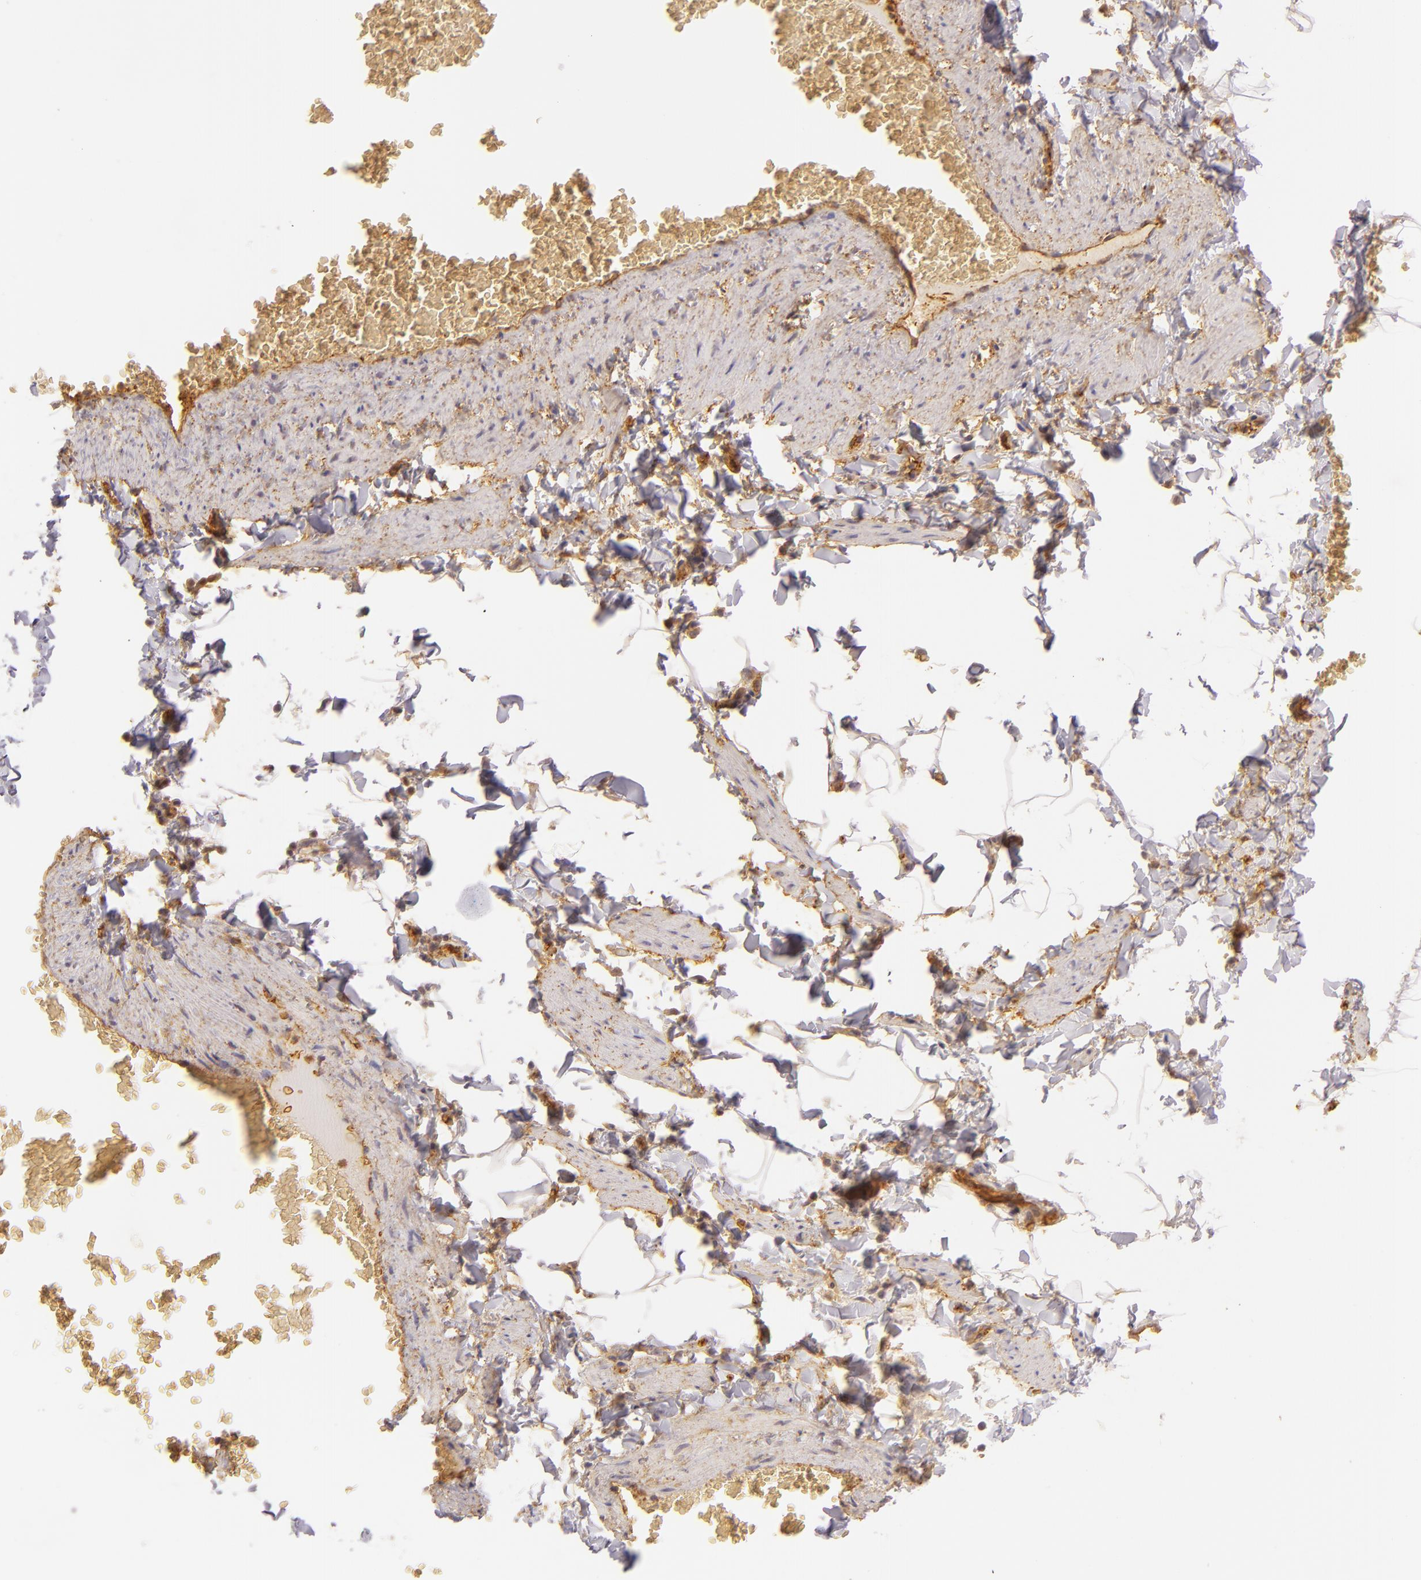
{"staining": {"intensity": "moderate", "quantity": "<25%", "location": "cytoplasmic/membranous"}, "tissue": "adipose tissue", "cell_type": "Adipocytes", "image_type": "normal", "snomed": [{"axis": "morphology", "description": "Normal tissue, NOS"}, {"axis": "topography", "description": "Vascular tissue"}], "caption": "The photomicrograph displays a brown stain indicating the presence of a protein in the cytoplasmic/membranous of adipocytes in adipose tissue.", "gene": "CD59", "patient": {"sex": "male", "age": 41}}